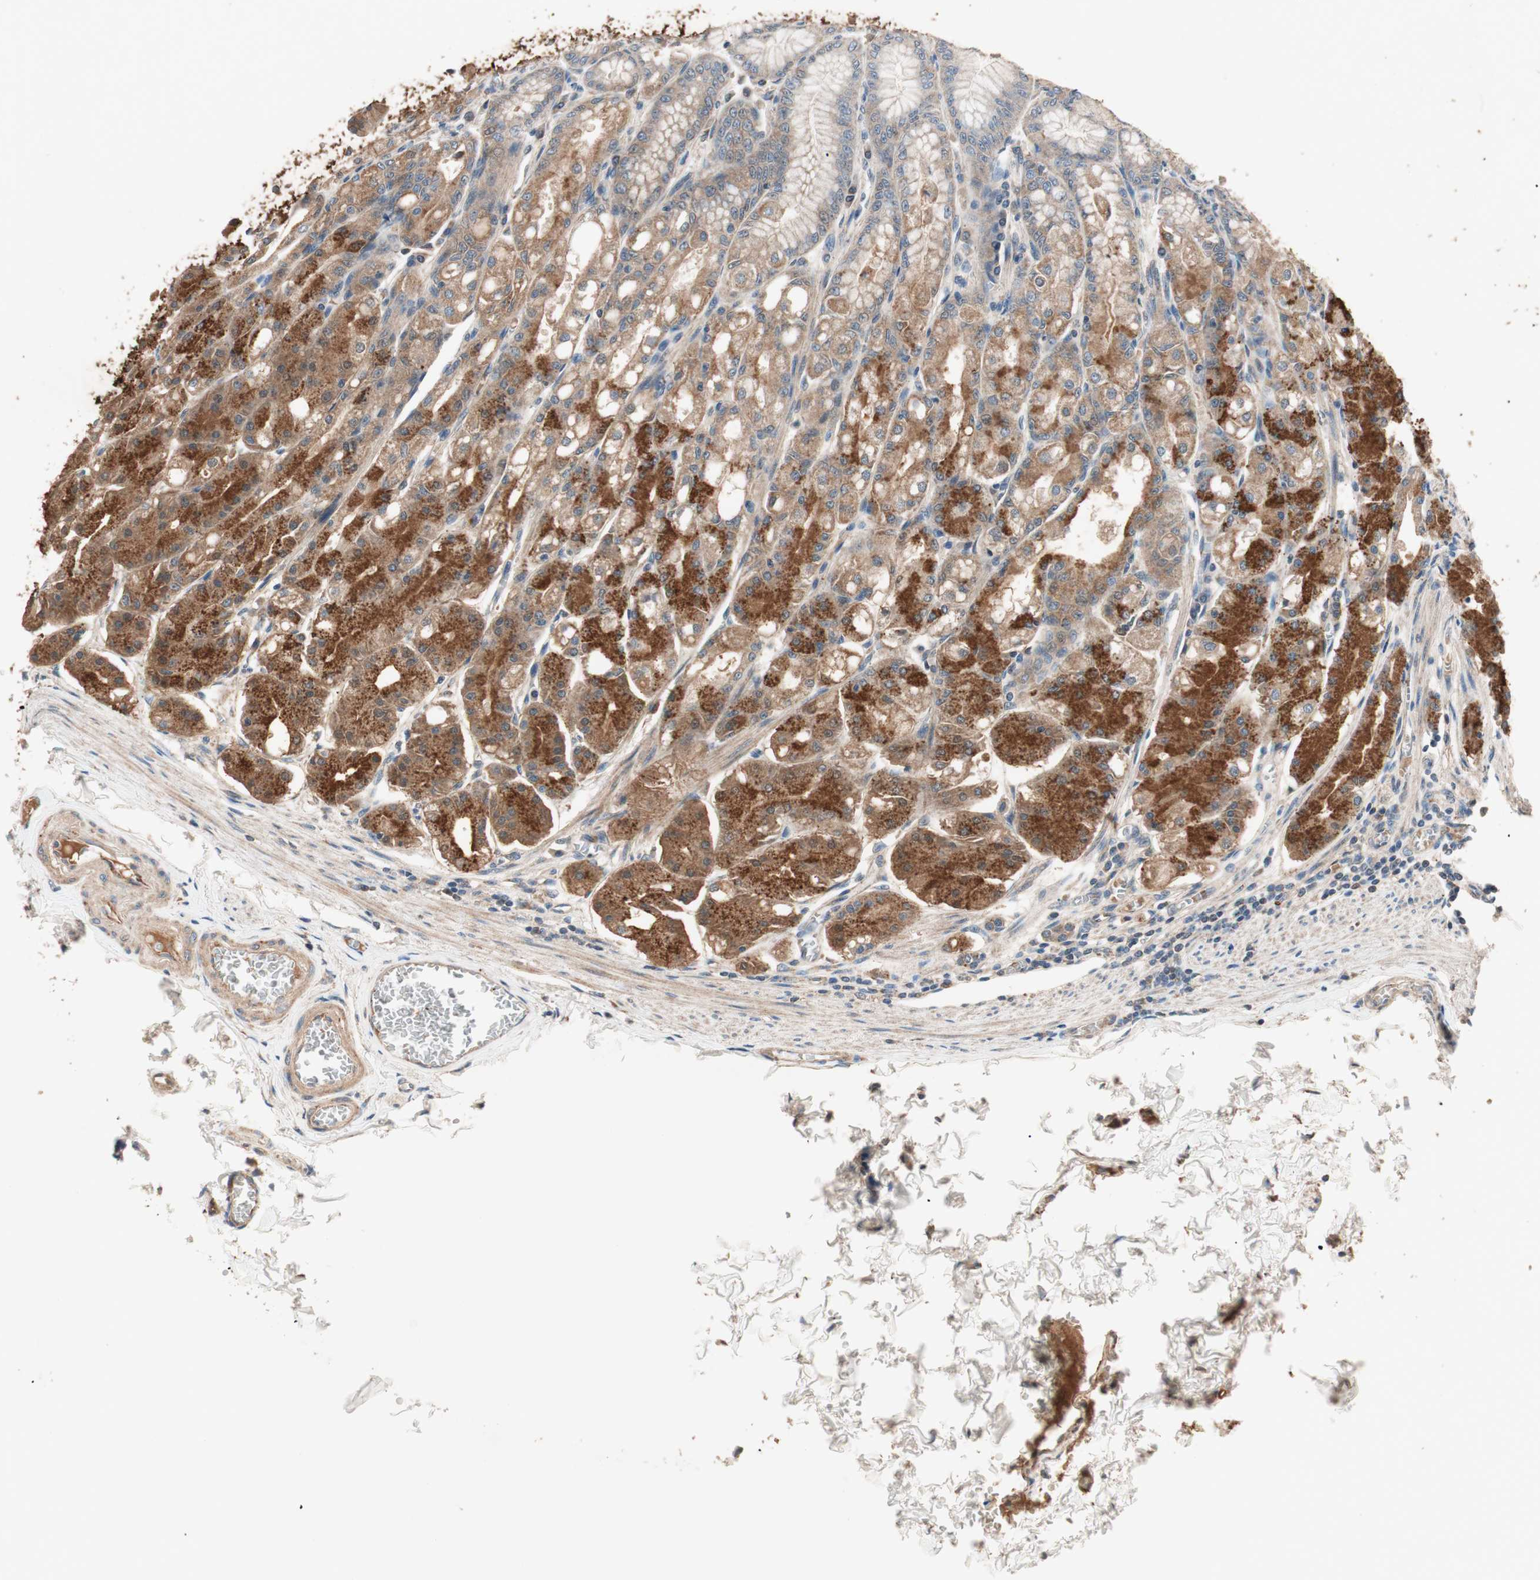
{"staining": {"intensity": "moderate", "quantity": ">75%", "location": "cytoplasmic/membranous"}, "tissue": "stomach", "cell_type": "Glandular cells", "image_type": "normal", "snomed": [{"axis": "morphology", "description": "Normal tissue, NOS"}, {"axis": "topography", "description": "Stomach, lower"}], "caption": "Immunohistochemical staining of benign stomach demonstrates medium levels of moderate cytoplasmic/membranous staining in about >75% of glandular cells.", "gene": "HPN", "patient": {"sex": "male", "age": 71}}